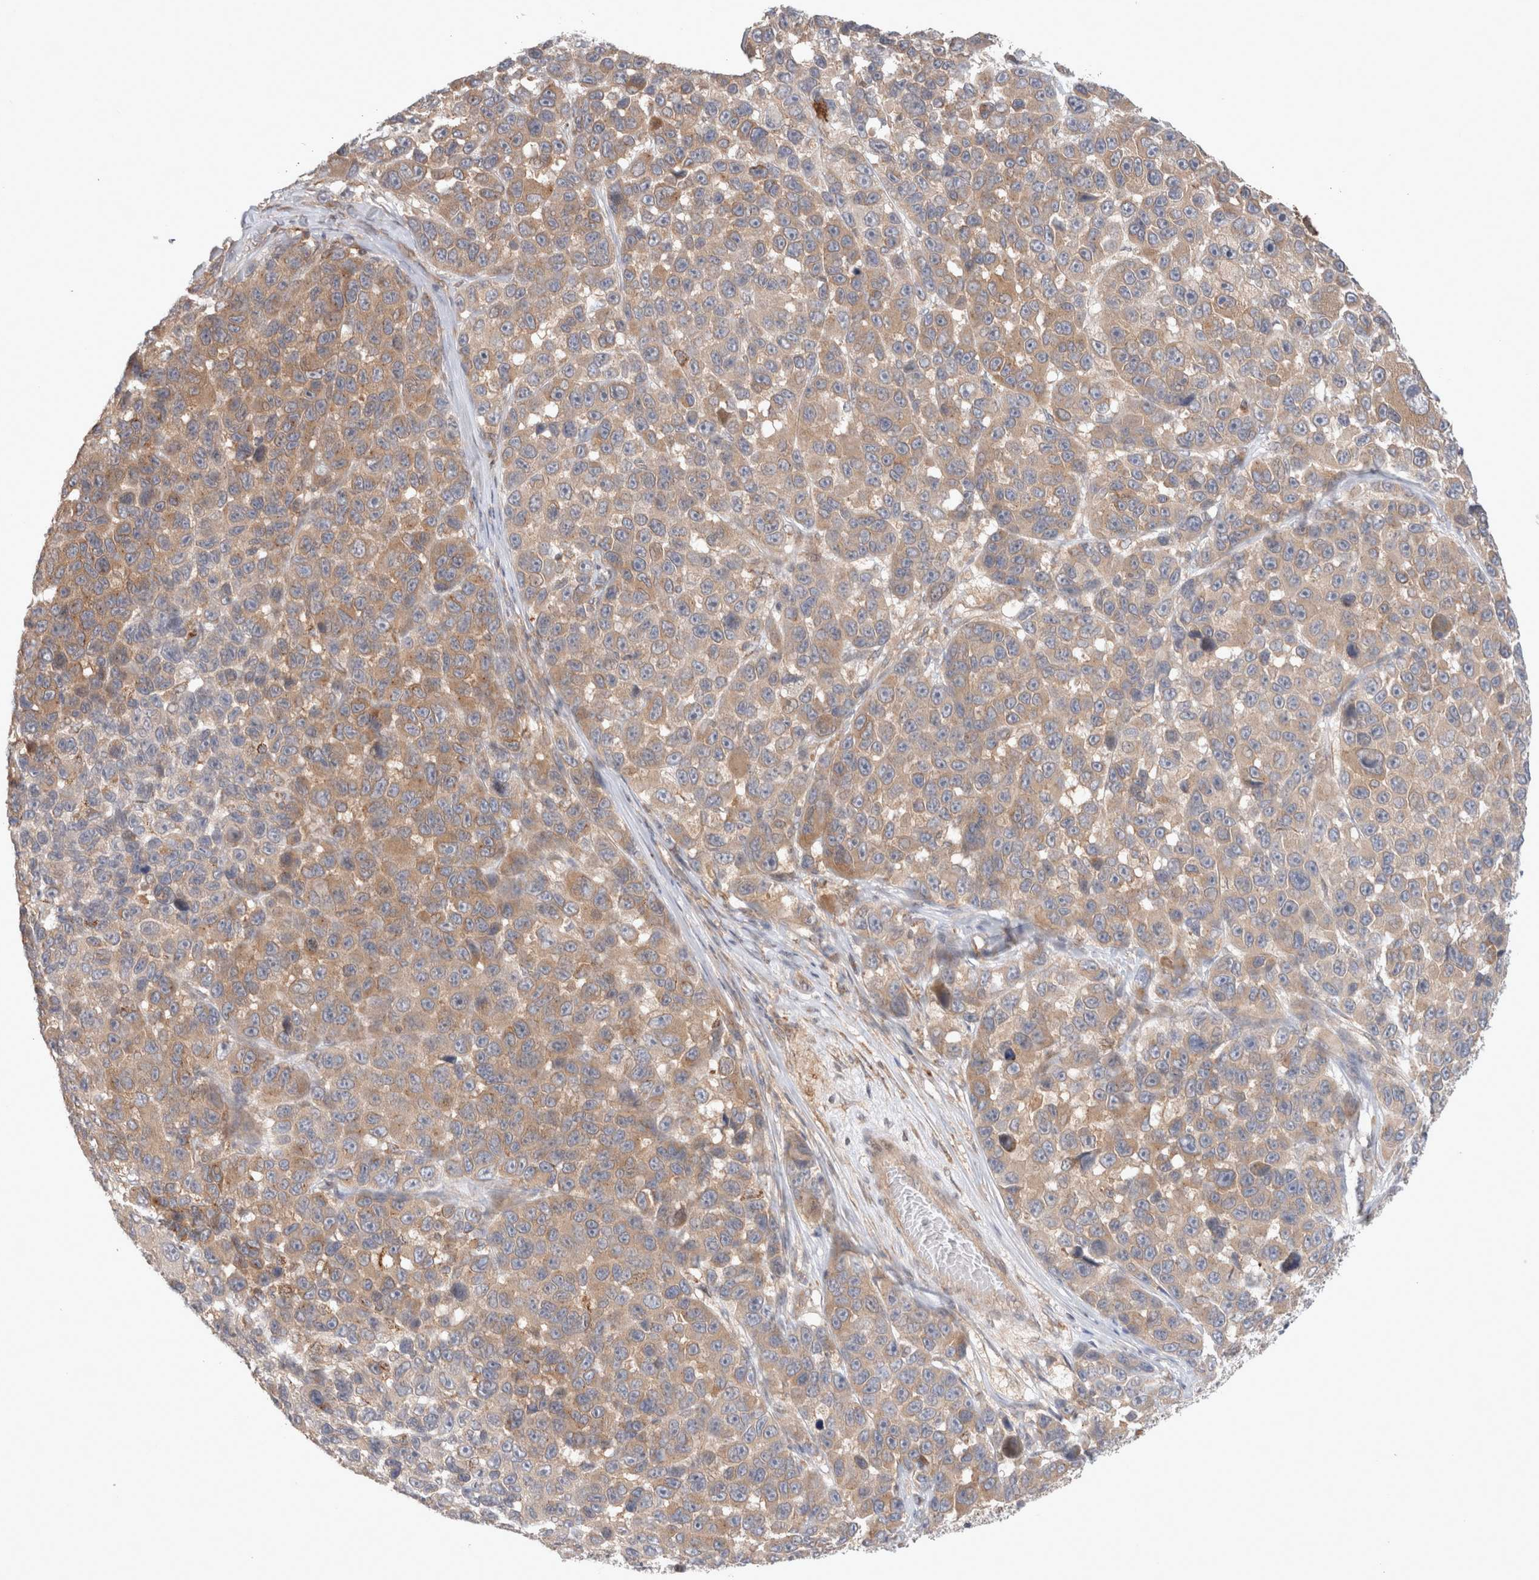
{"staining": {"intensity": "weak", "quantity": ">75%", "location": "cytoplasmic/membranous"}, "tissue": "melanoma", "cell_type": "Tumor cells", "image_type": "cancer", "snomed": [{"axis": "morphology", "description": "Malignant melanoma, NOS"}, {"axis": "topography", "description": "Skin"}], "caption": "IHC staining of melanoma, which reveals low levels of weak cytoplasmic/membranous positivity in about >75% of tumor cells indicating weak cytoplasmic/membranous protein positivity. The staining was performed using DAB (3,3'-diaminobenzidine) (brown) for protein detection and nuclei were counterstained in hematoxylin (blue).", "gene": "HROB", "patient": {"sex": "male", "age": 53}}